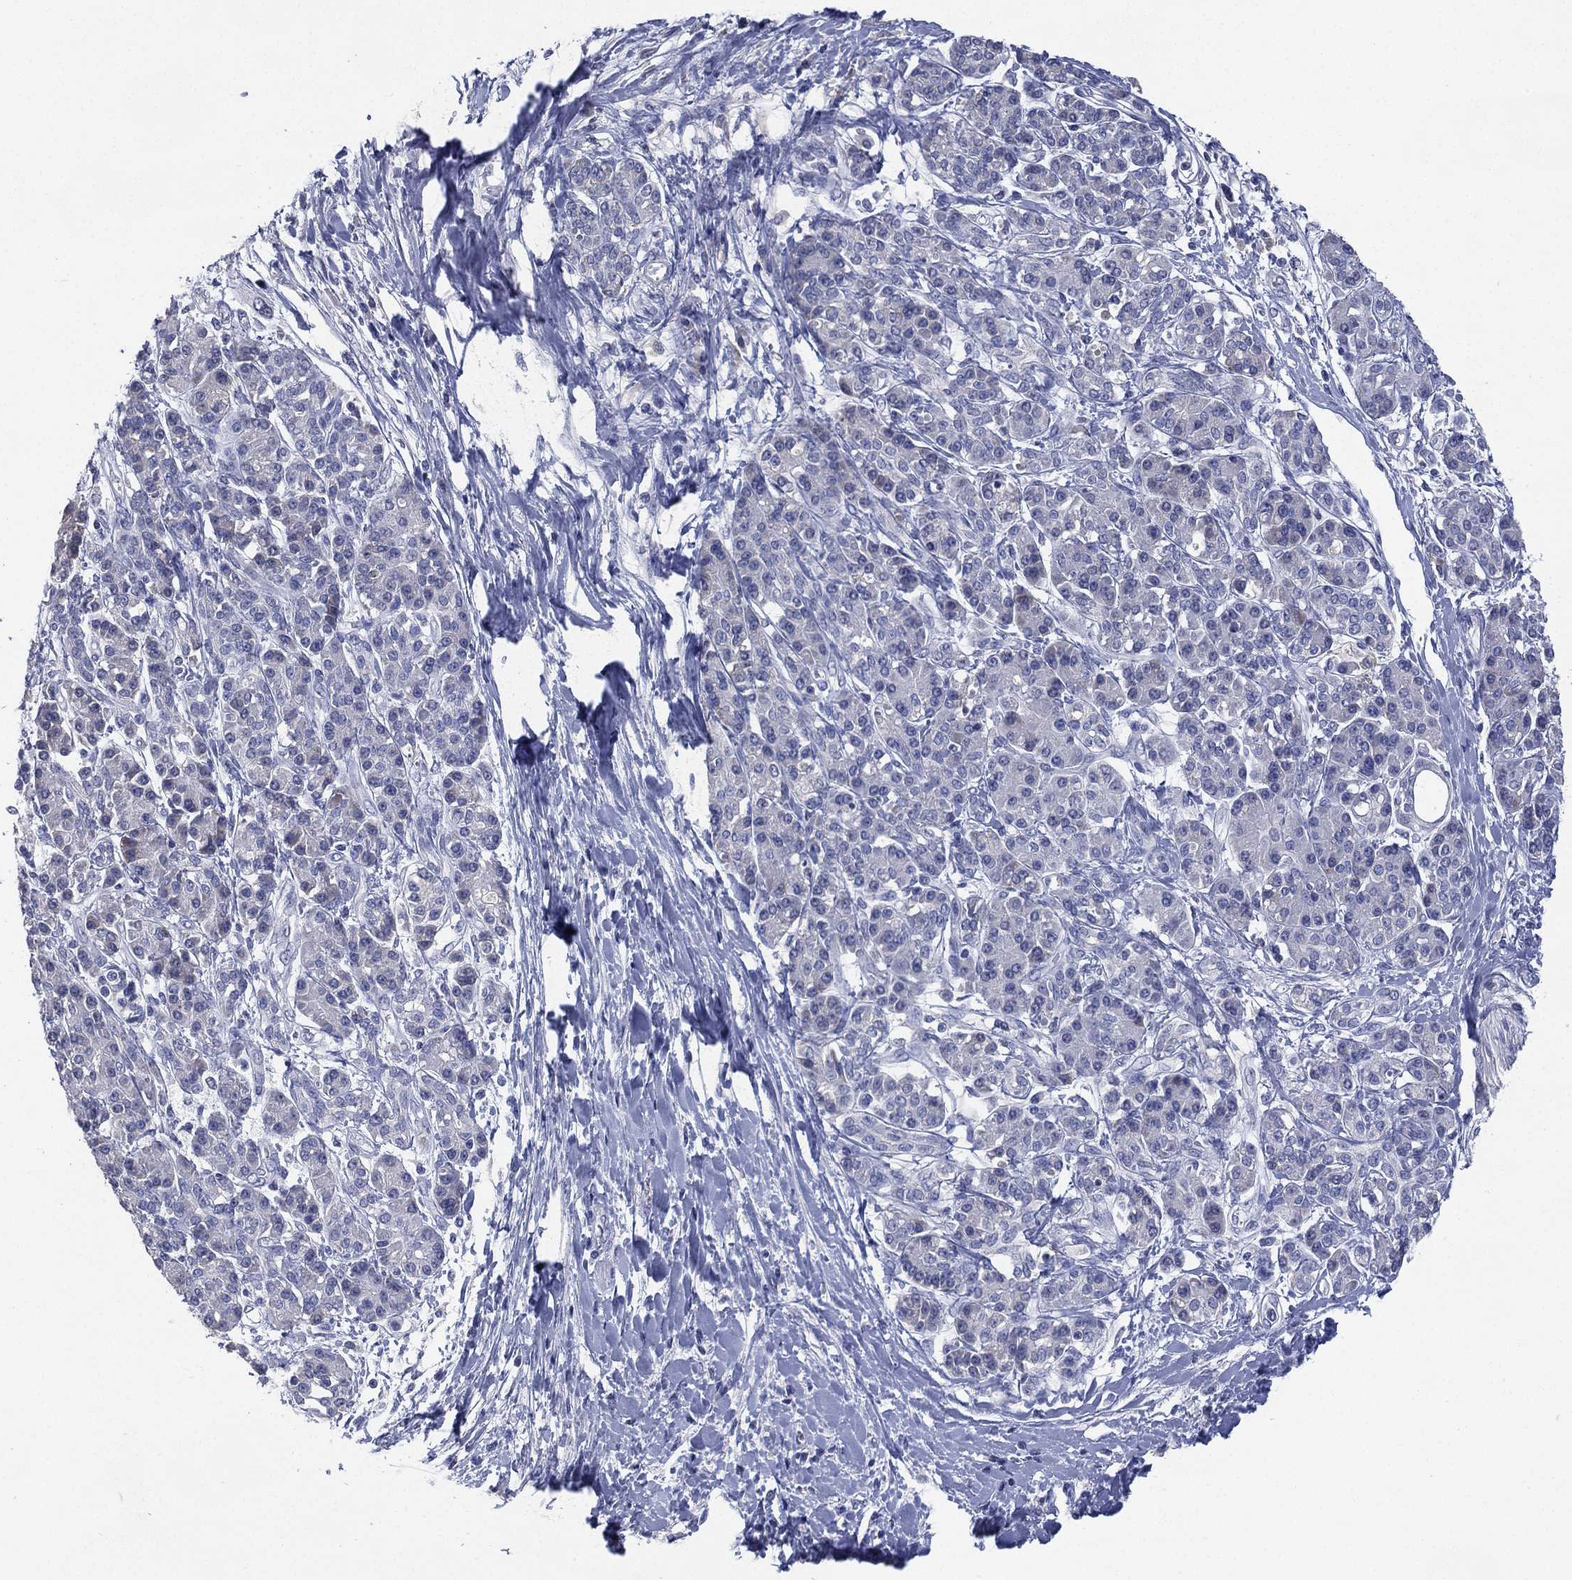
{"staining": {"intensity": "negative", "quantity": "none", "location": "none"}, "tissue": "pancreatic cancer", "cell_type": "Tumor cells", "image_type": "cancer", "snomed": [{"axis": "morphology", "description": "Adenocarcinoma, NOS"}, {"axis": "topography", "description": "Pancreas"}], "caption": "DAB immunohistochemical staining of human pancreatic adenocarcinoma shows no significant positivity in tumor cells.", "gene": "KRT35", "patient": {"sex": "female", "age": 56}}